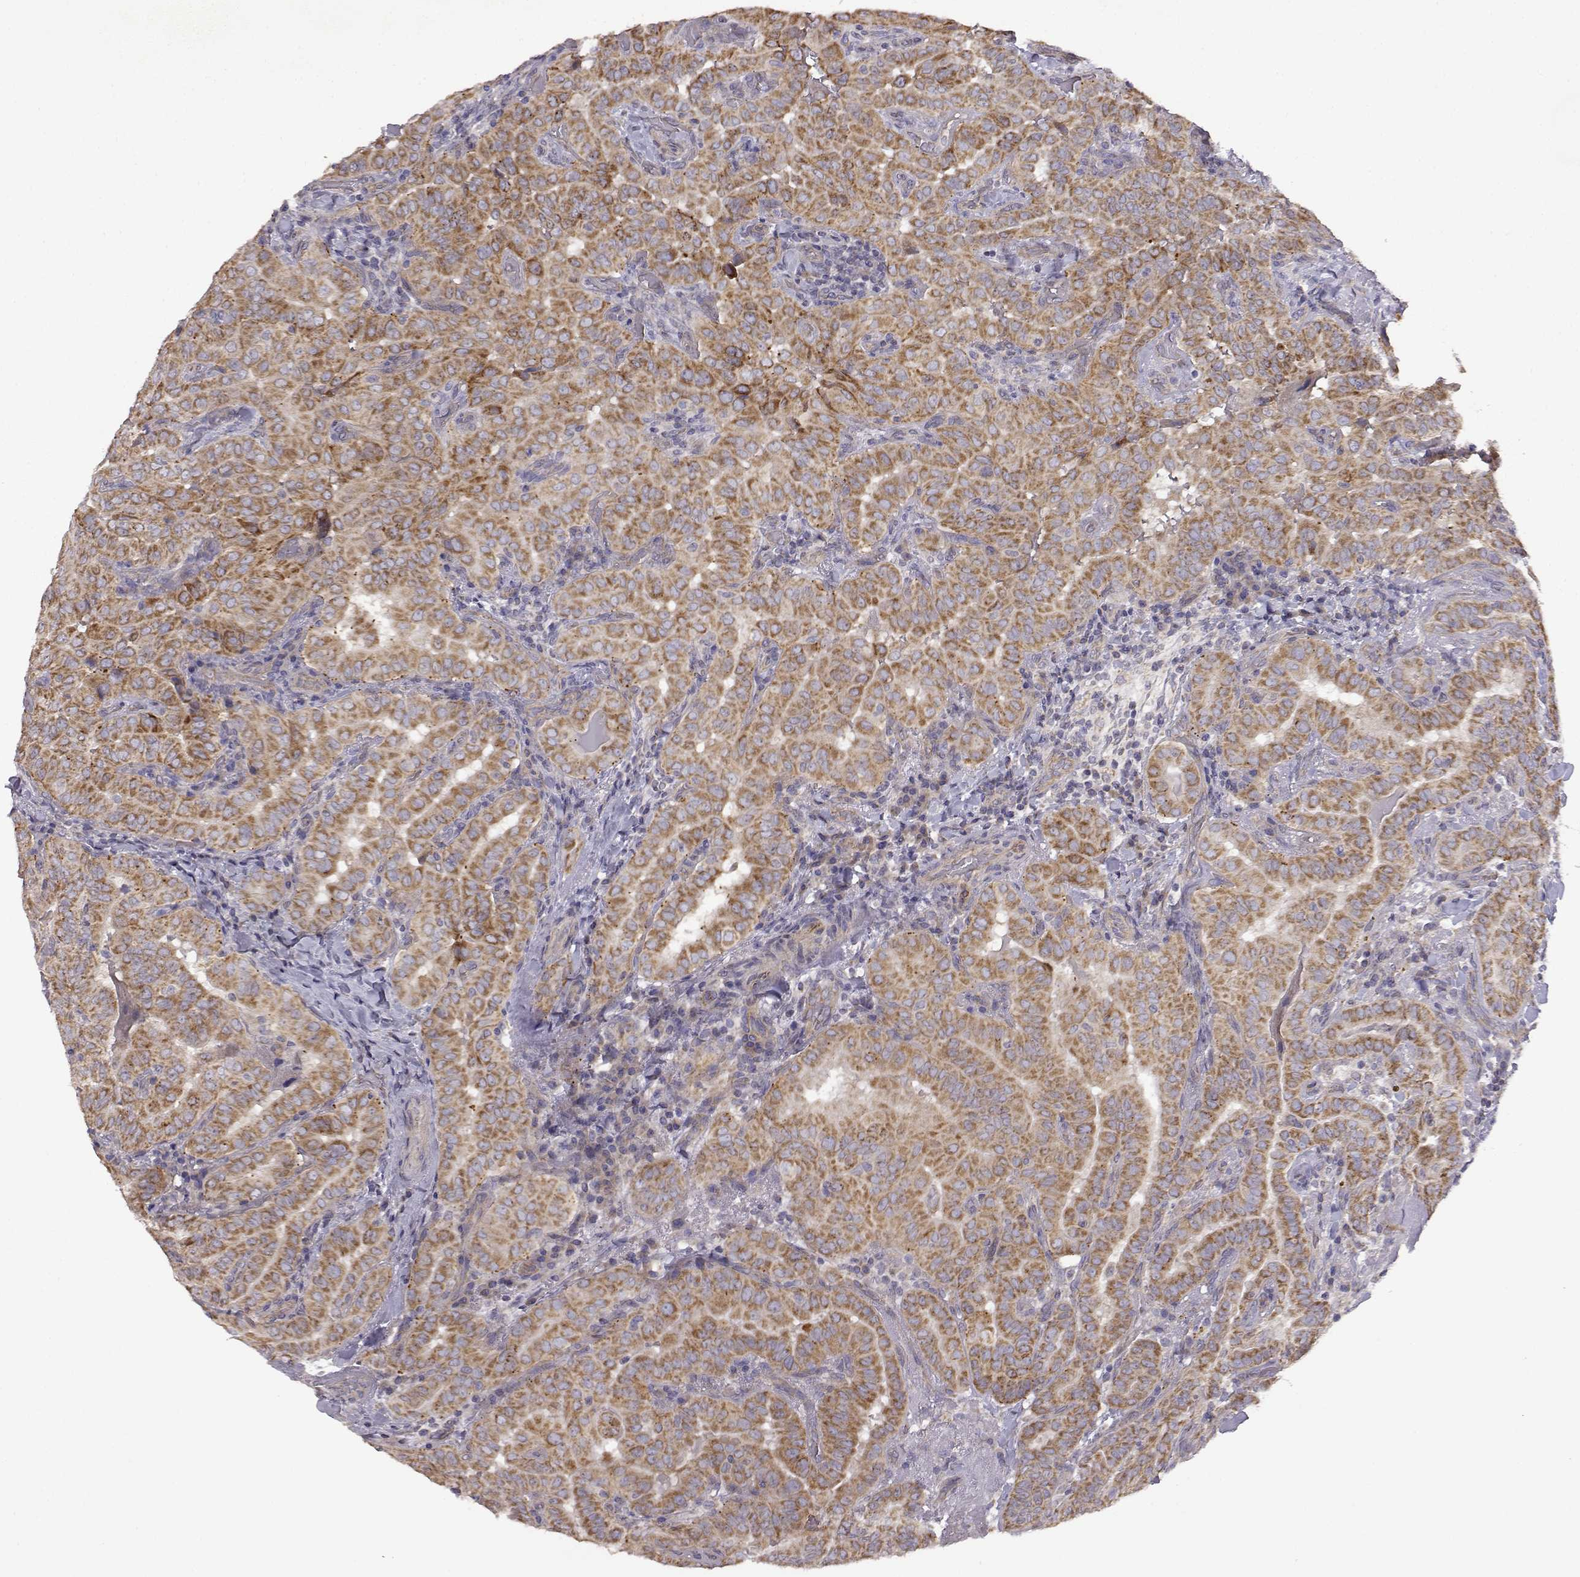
{"staining": {"intensity": "moderate", "quantity": ">75%", "location": "cytoplasmic/membranous"}, "tissue": "thyroid cancer", "cell_type": "Tumor cells", "image_type": "cancer", "snomed": [{"axis": "morphology", "description": "Papillary adenocarcinoma, NOS"}, {"axis": "morphology", "description": "Papillary adenoma metastatic"}, {"axis": "topography", "description": "Thyroid gland"}], "caption": "Thyroid cancer stained with a brown dye exhibits moderate cytoplasmic/membranous positive expression in about >75% of tumor cells.", "gene": "DDC", "patient": {"sex": "female", "age": 50}}